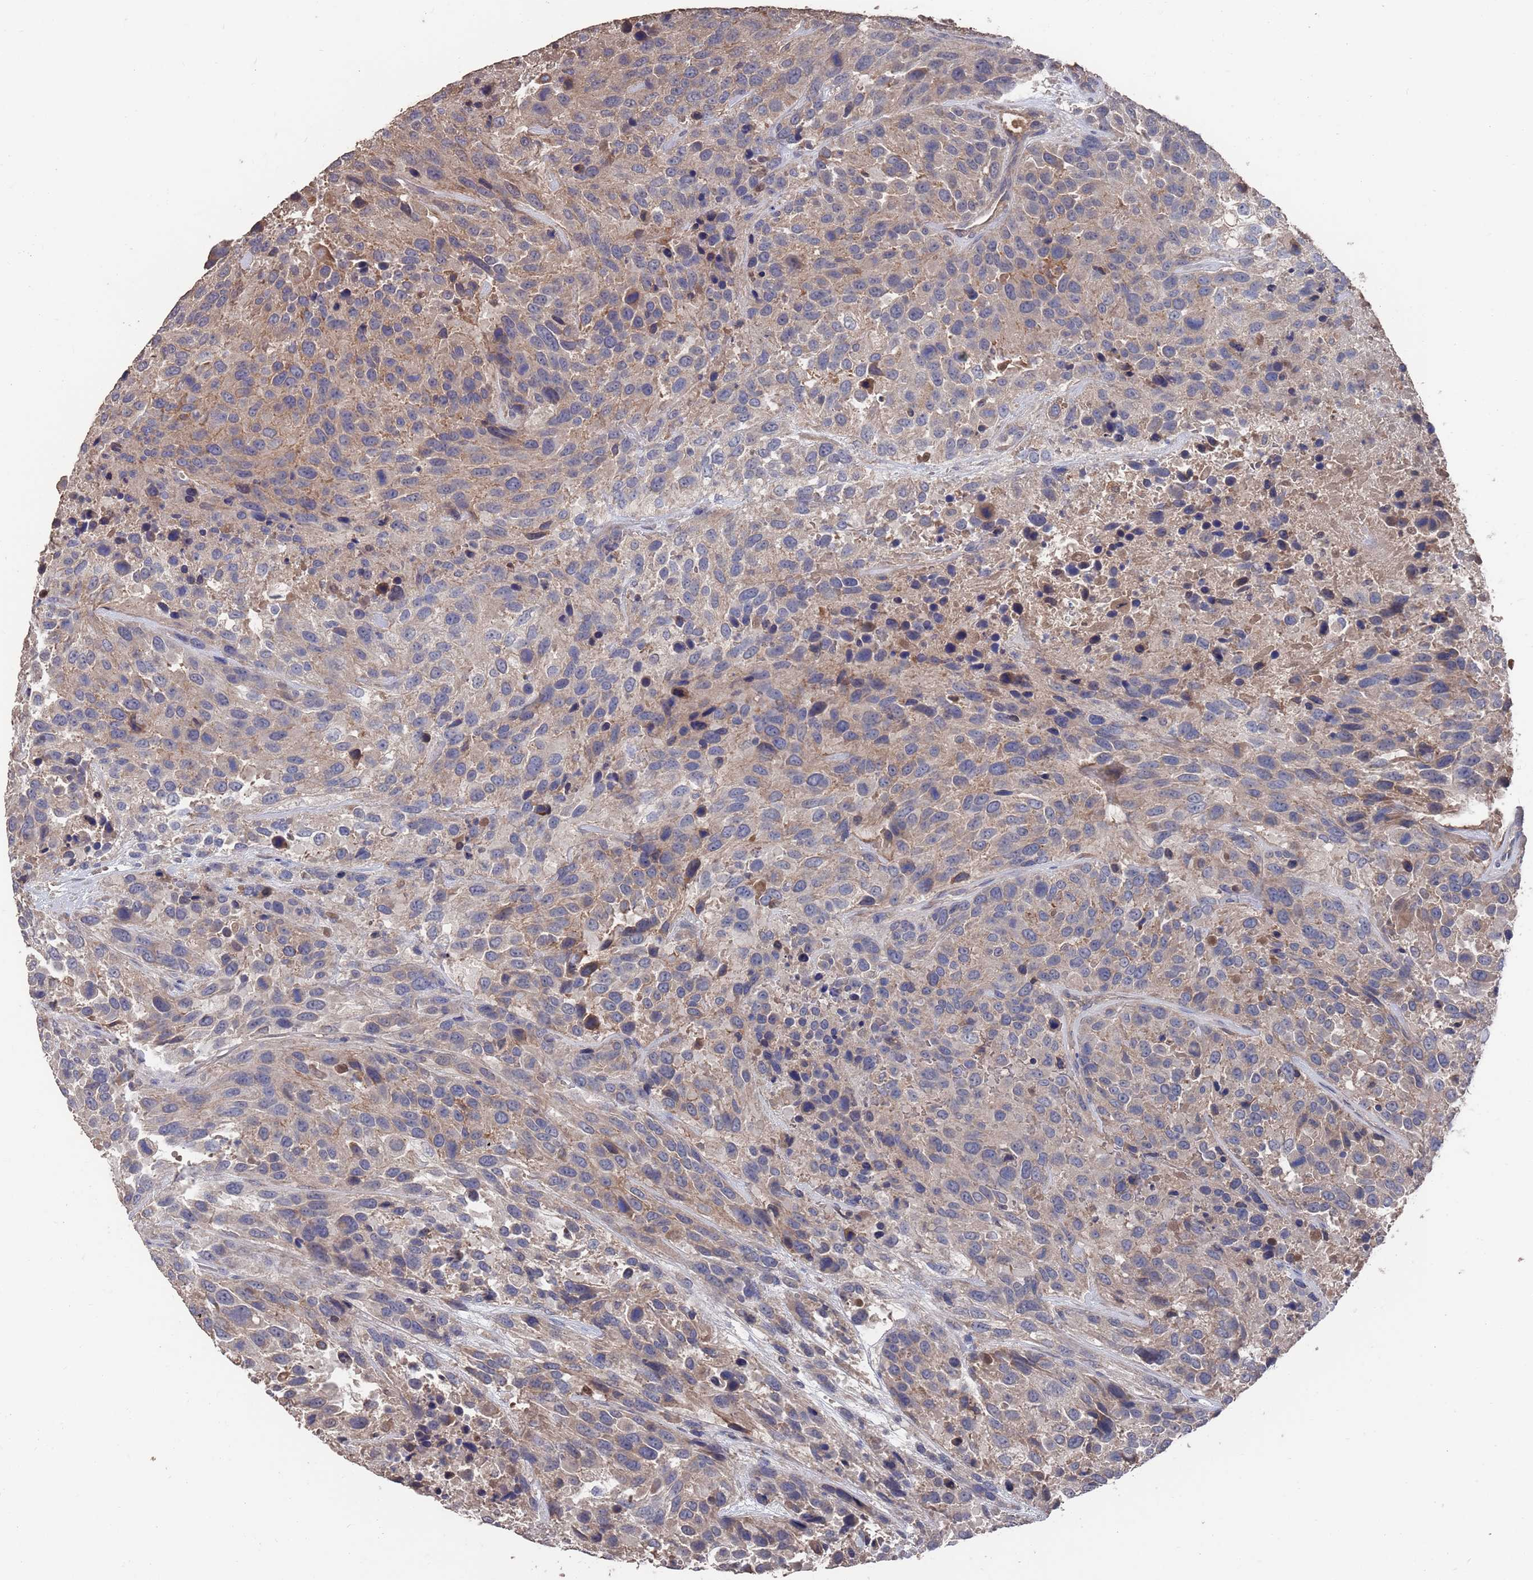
{"staining": {"intensity": "weak", "quantity": ">75%", "location": "cytoplasmic/membranous"}, "tissue": "urothelial cancer", "cell_type": "Tumor cells", "image_type": "cancer", "snomed": [{"axis": "morphology", "description": "Urothelial carcinoma, High grade"}, {"axis": "topography", "description": "Urinary bladder"}], "caption": "Brown immunohistochemical staining in urothelial cancer demonstrates weak cytoplasmic/membranous expression in about >75% of tumor cells.", "gene": "BTBD18", "patient": {"sex": "female", "age": 70}}